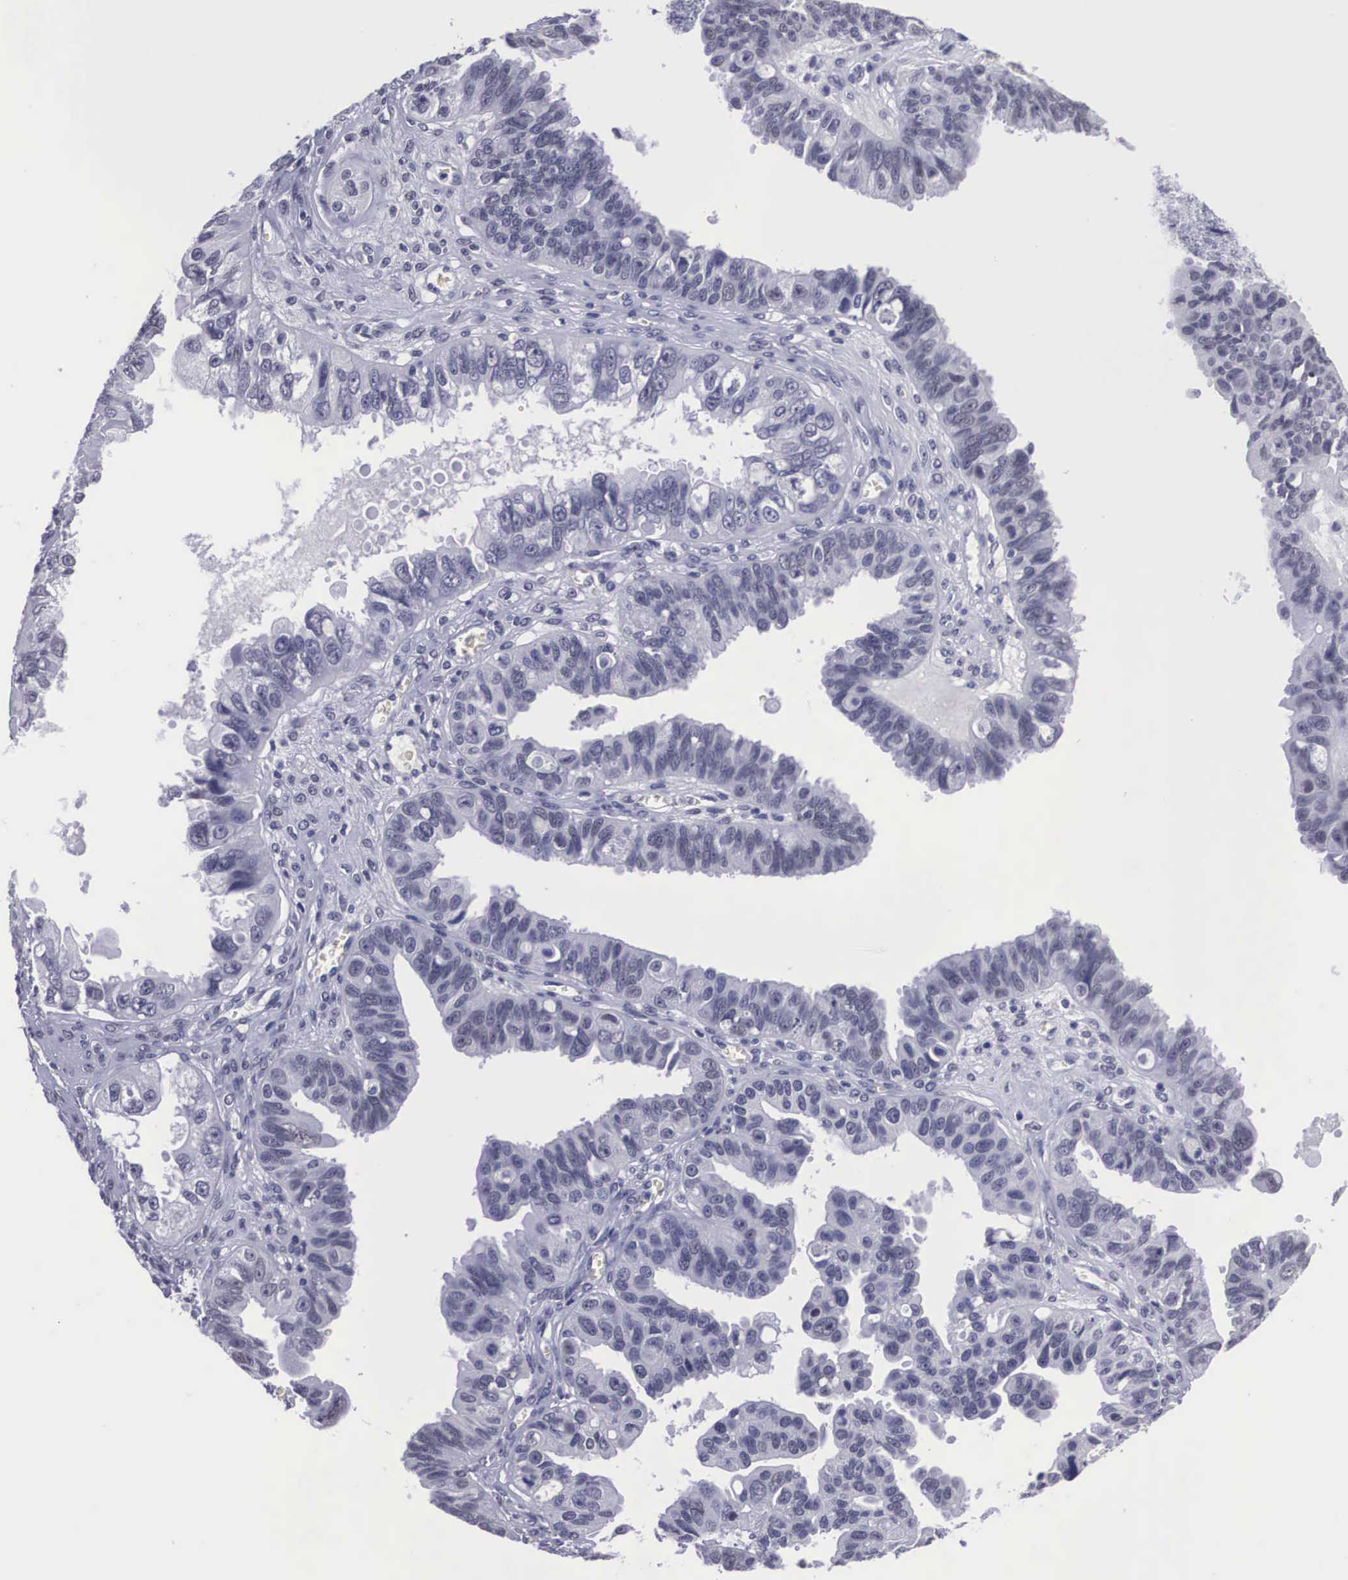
{"staining": {"intensity": "negative", "quantity": "none", "location": "none"}, "tissue": "ovarian cancer", "cell_type": "Tumor cells", "image_type": "cancer", "snomed": [{"axis": "morphology", "description": "Carcinoma, endometroid"}, {"axis": "topography", "description": "Ovary"}], "caption": "Ovarian endometroid carcinoma stained for a protein using immunohistochemistry (IHC) shows no expression tumor cells.", "gene": "C22orf31", "patient": {"sex": "female", "age": 85}}